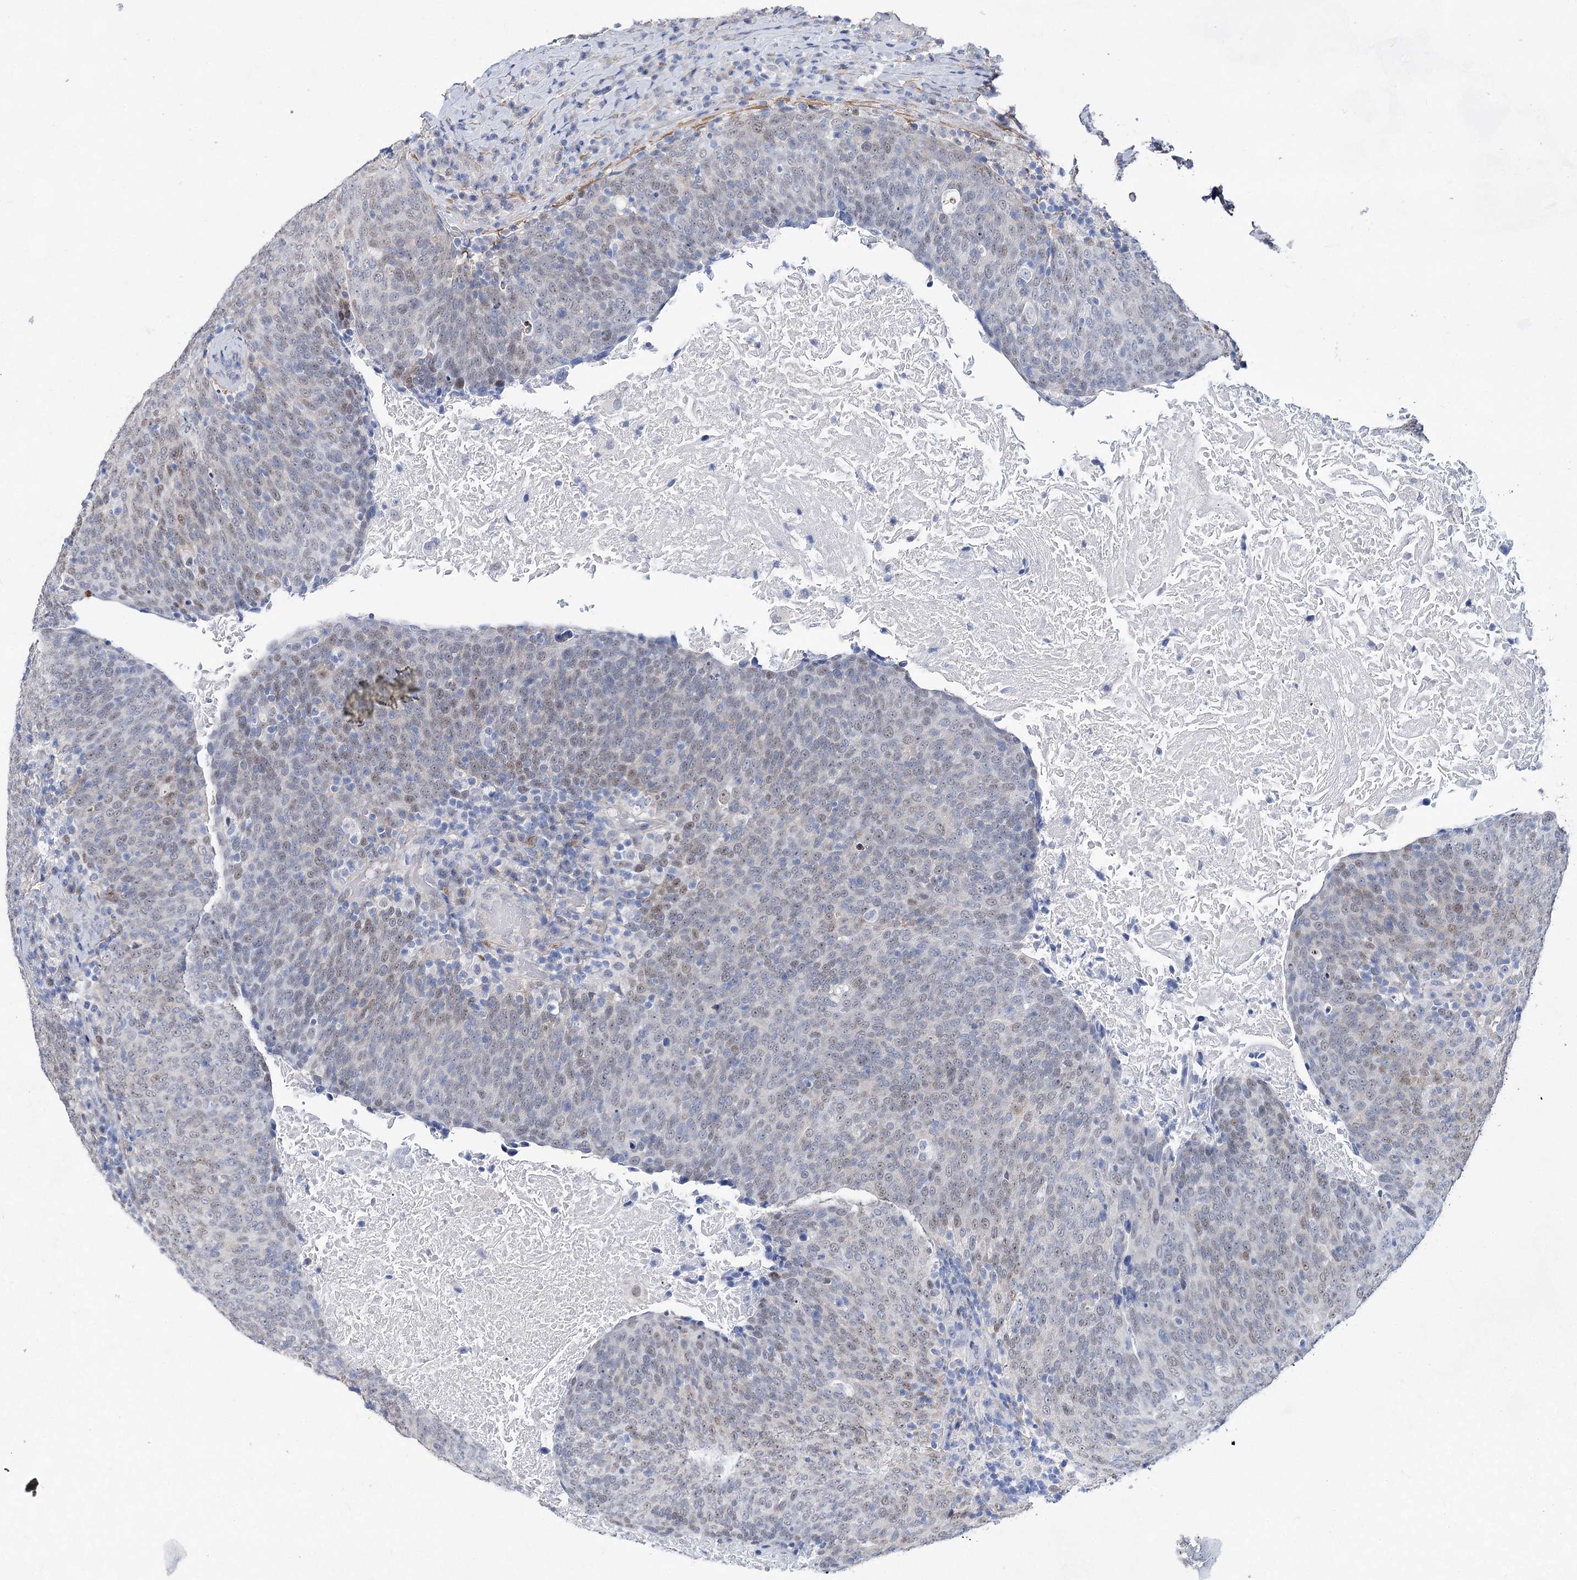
{"staining": {"intensity": "weak", "quantity": "<25%", "location": "nuclear"}, "tissue": "head and neck cancer", "cell_type": "Tumor cells", "image_type": "cancer", "snomed": [{"axis": "morphology", "description": "Squamous cell carcinoma, NOS"}, {"axis": "morphology", "description": "Squamous cell carcinoma, metastatic, NOS"}, {"axis": "topography", "description": "Lymph node"}, {"axis": "topography", "description": "Head-Neck"}], "caption": "DAB (3,3'-diaminobenzidine) immunohistochemical staining of head and neck metastatic squamous cell carcinoma exhibits no significant positivity in tumor cells.", "gene": "UGDH", "patient": {"sex": "male", "age": 62}}